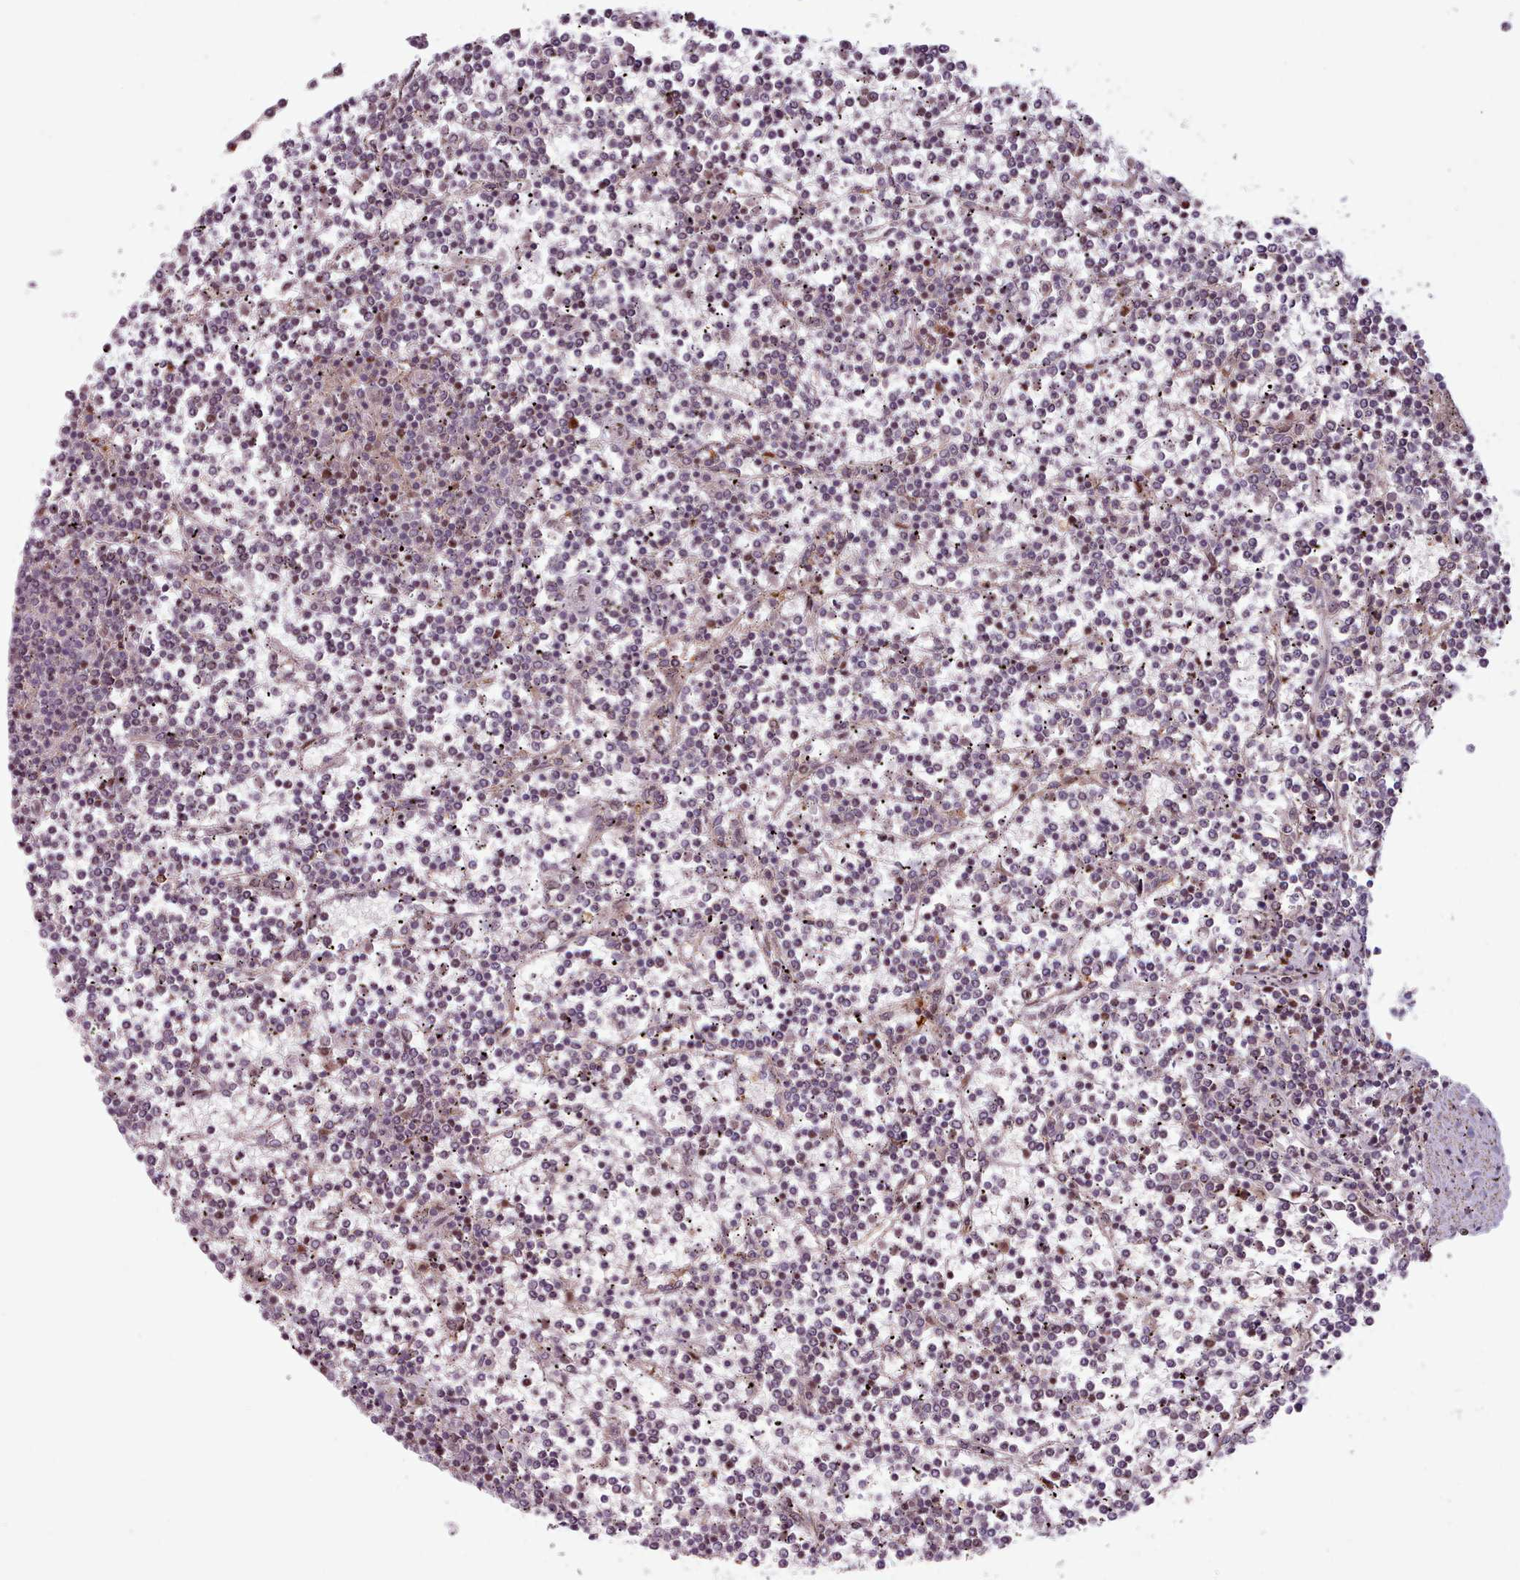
{"staining": {"intensity": "negative", "quantity": "none", "location": "none"}, "tissue": "lymphoma", "cell_type": "Tumor cells", "image_type": "cancer", "snomed": [{"axis": "morphology", "description": "Malignant lymphoma, non-Hodgkin's type, Low grade"}, {"axis": "topography", "description": "Spleen"}], "caption": "This micrograph is of malignant lymphoma, non-Hodgkin's type (low-grade) stained with immunohistochemistry to label a protein in brown with the nuclei are counter-stained blue. There is no expression in tumor cells.", "gene": "KBTBD7", "patient": {"sex": "female", "age": 19}}